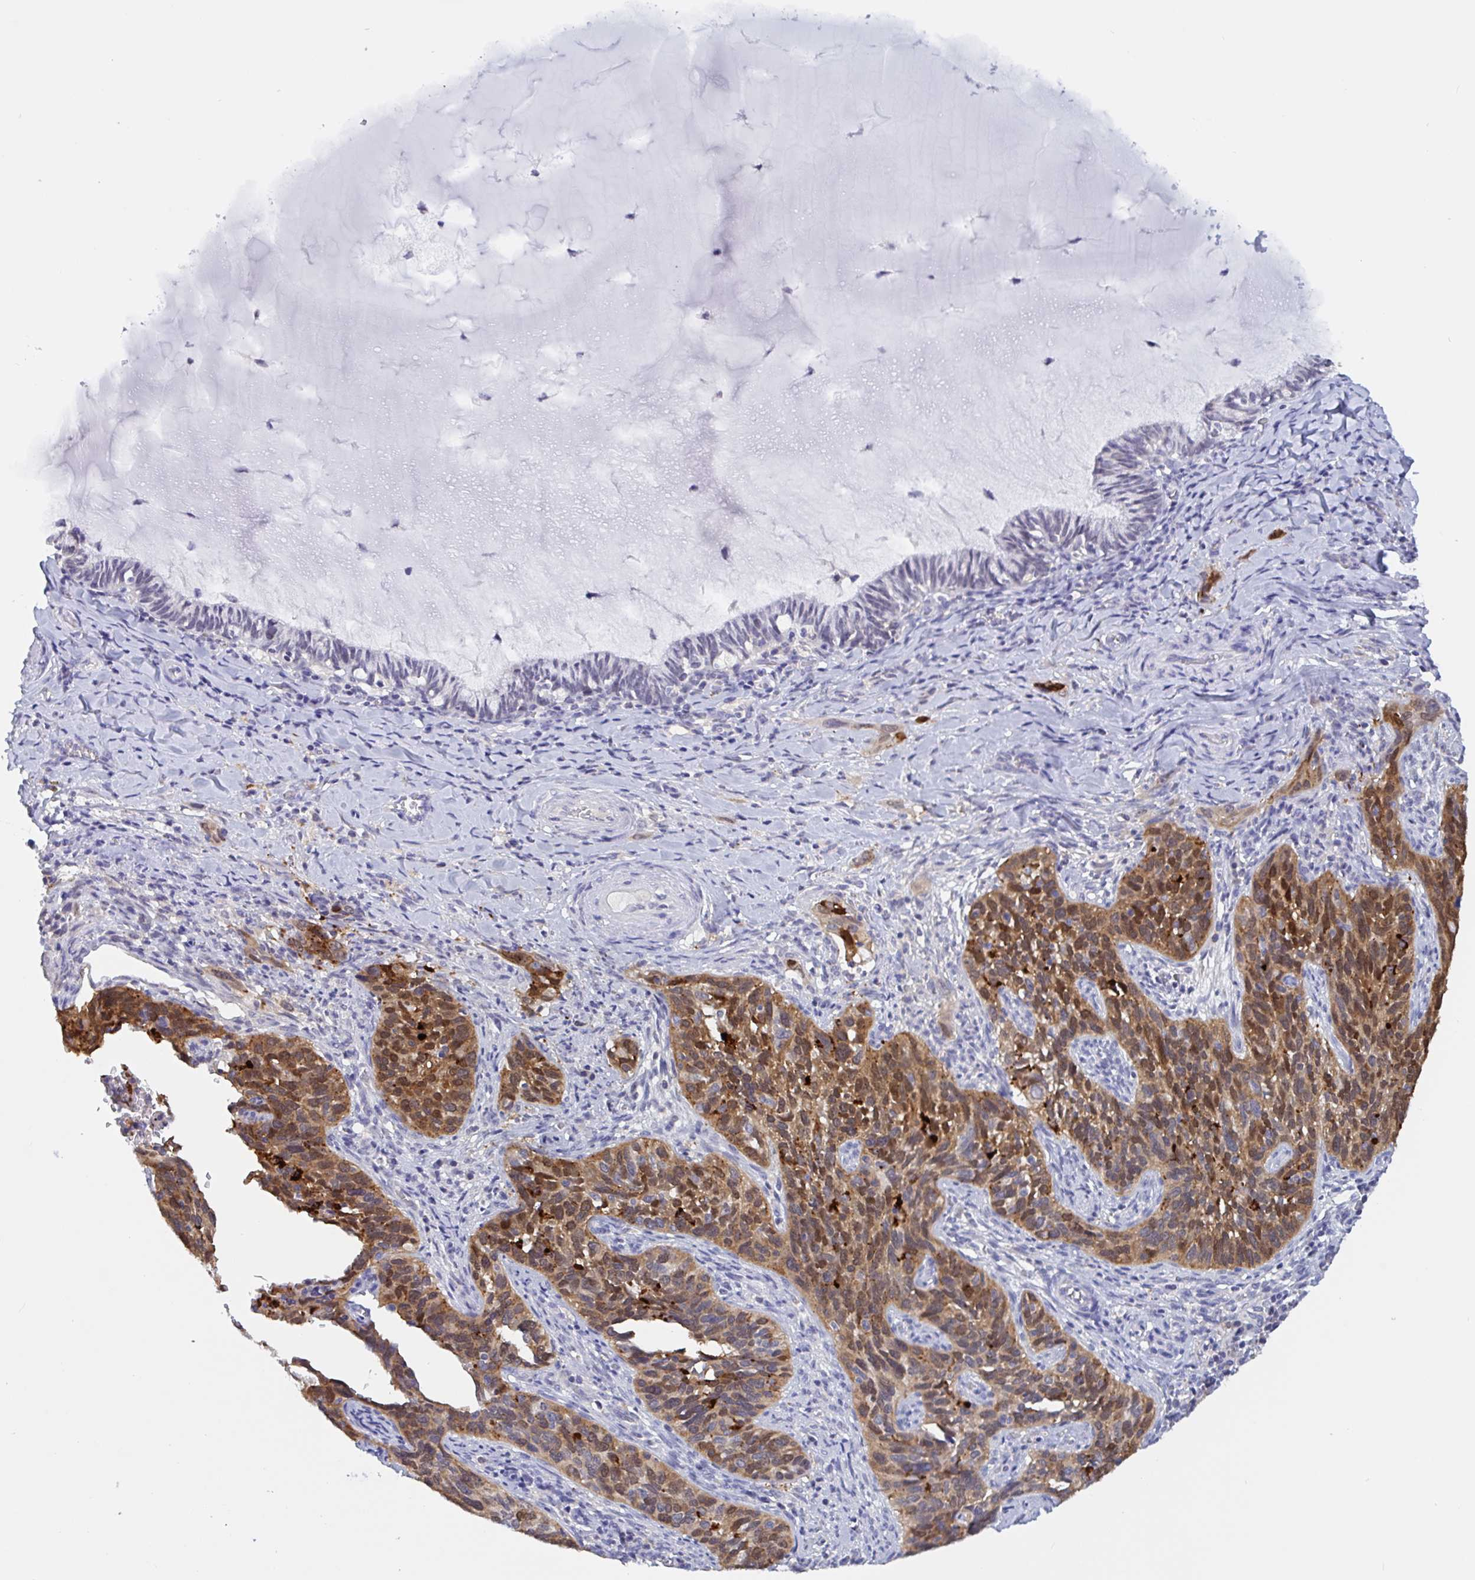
{"staining": {"intensity": "moderate", "quantity": ">75%", "location": "cytoplasmic/membranous"}, "tissue": "cervical cancer", "cell_type": "Tumor cells", "image_type": "cancer", "snomed": [{"axis": "morphology", "description": "Squamous cell carcinoma, NOS"}, {"axis": "topography", "description": "Cervix"}], "caption": "Human cervical cancer (squamous cell carcinoma) stained with a protein marker shows moderate staining in tumor cells.", "gene": "SERPINB13", "patient": {"sex": "female", "age": 51}}